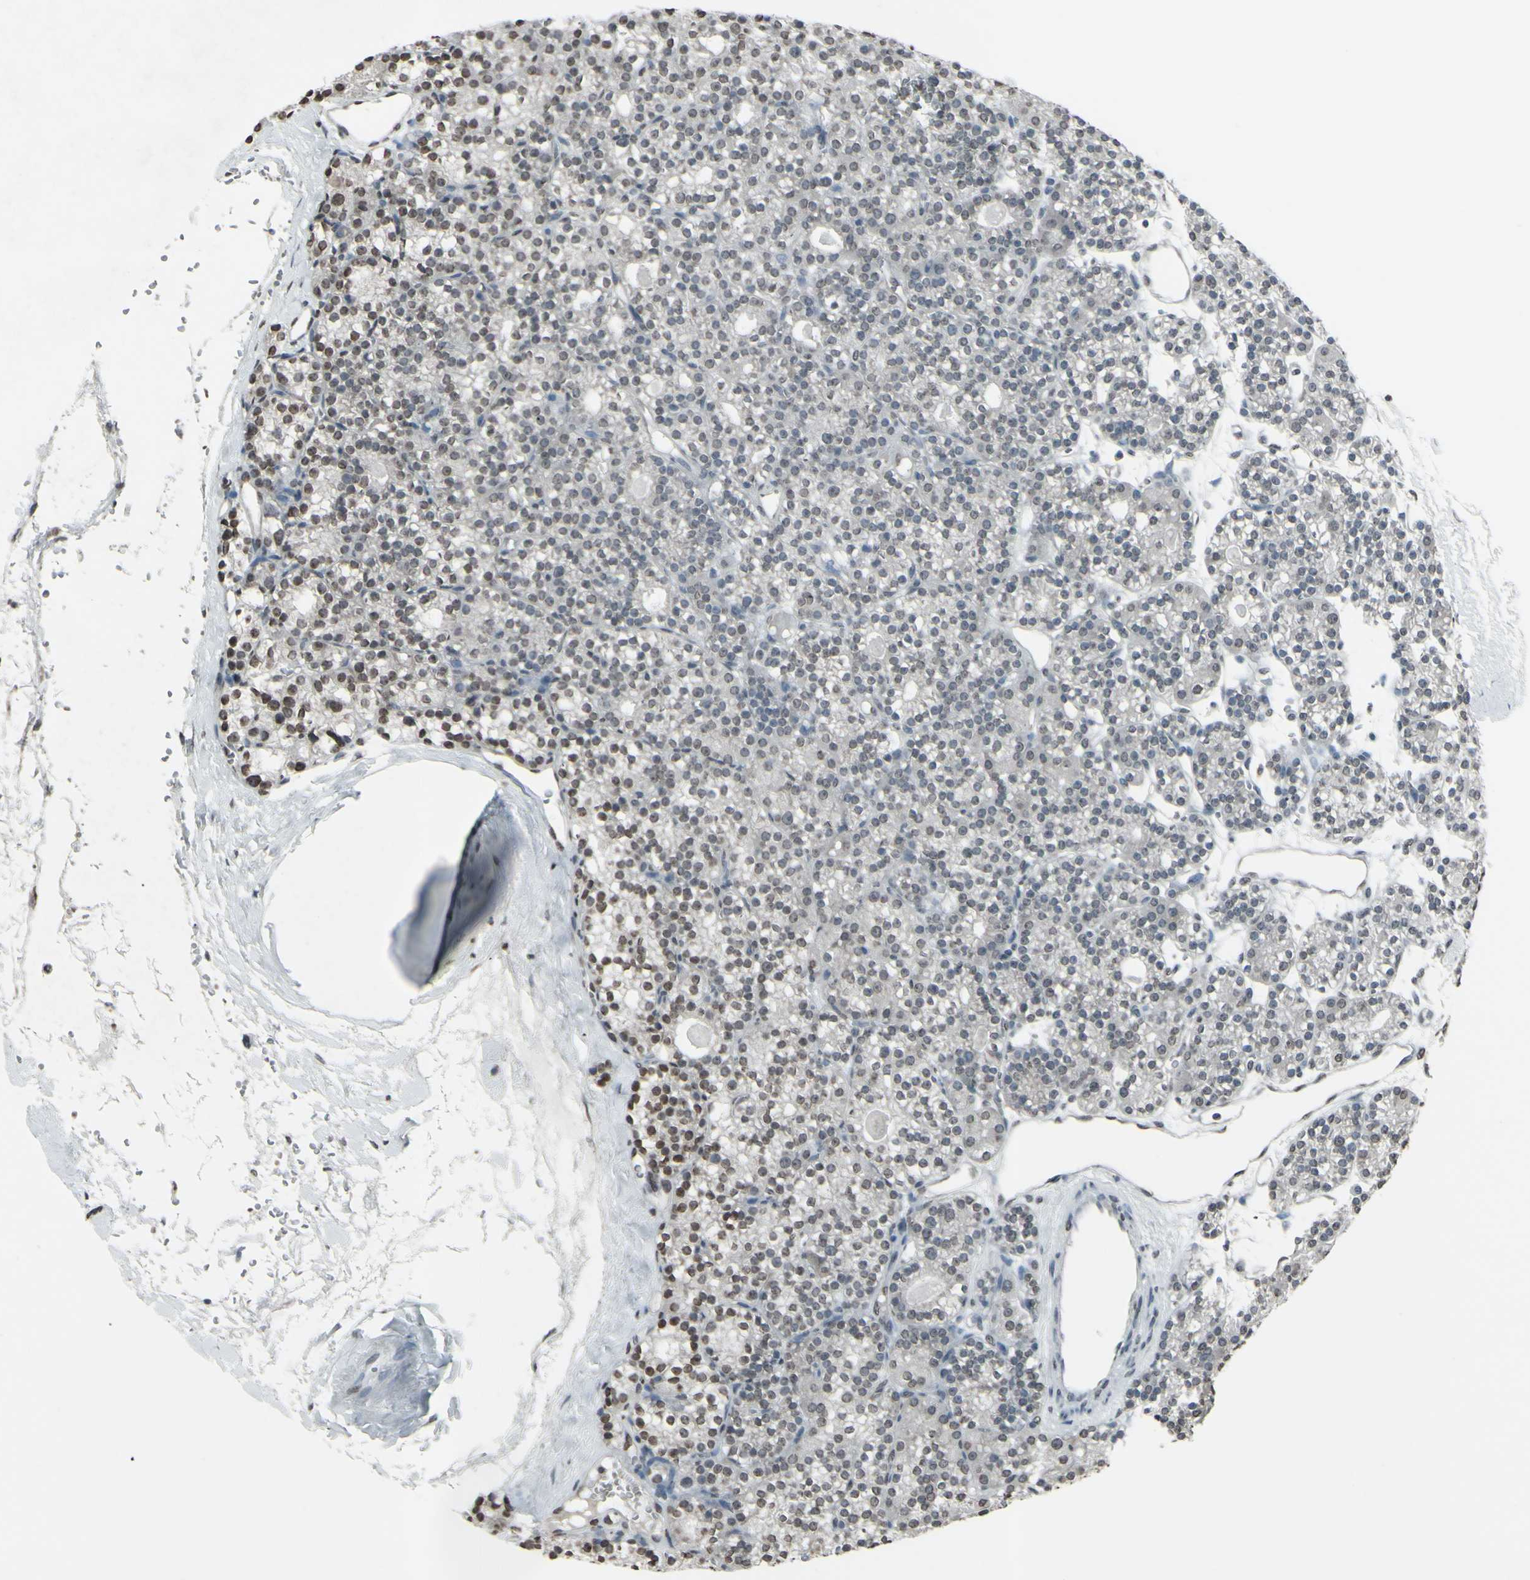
{"staining": {"intensity": "weak", "quantity": "25%-75%", "location": "nuclear"}, "tissue": "parathyroid gland", "cell_type": "Glandular cells", "image_type": "normal", "snomed": [{"axis": "morphology", "description": "Normal tissue, NOS"}, {"axis": "topography", "description": "Parathyroid gland"}], "caption": "Weak nuclear positivity for a protein is identified in approximately 25%-75% of glandular cells of benign parathyroid gland using IHC.", "gene": "CD79B", "patient": {"sex": "female", "age": 64}}